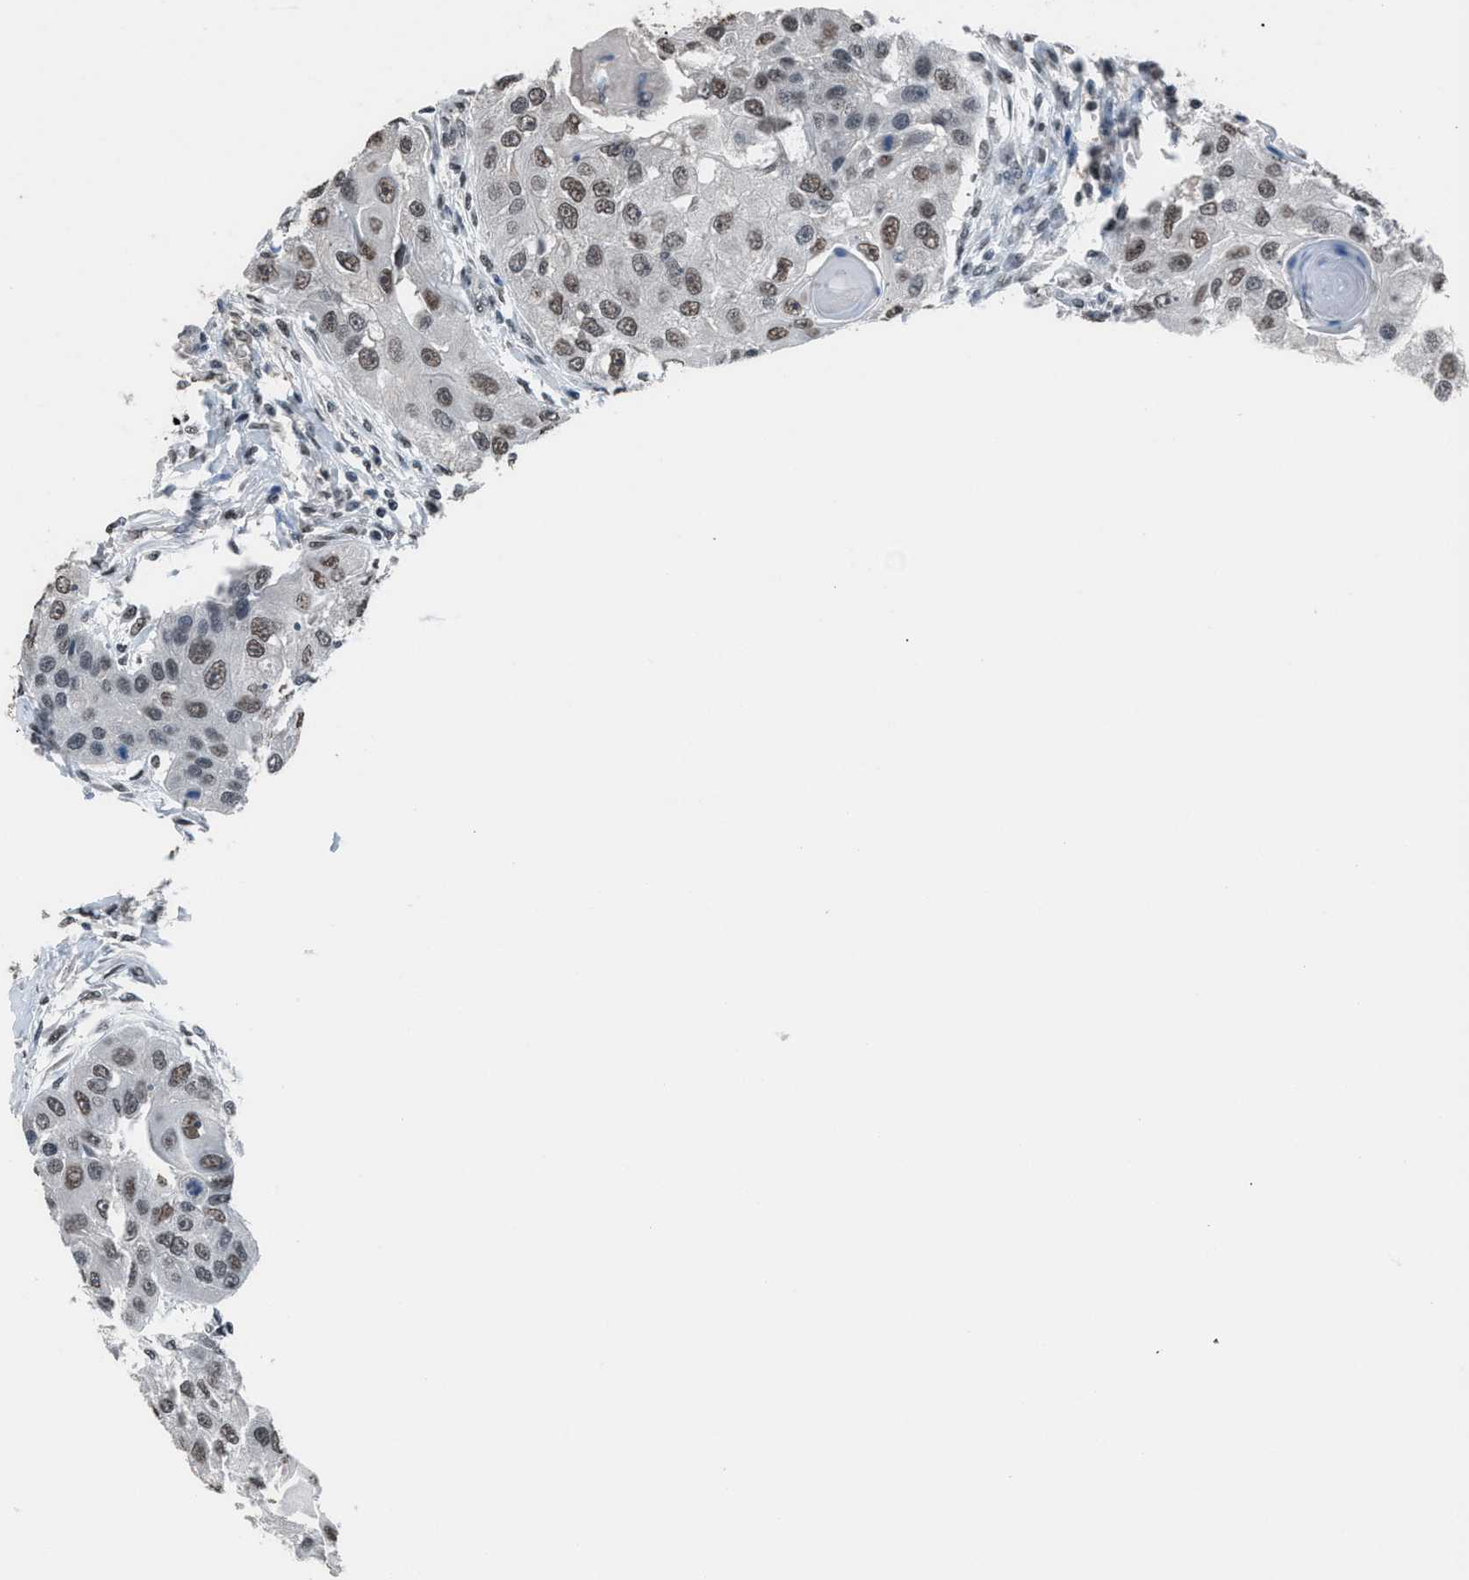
{"staining": {"intensity": "moderate", "quantity": ">75%", "location": "nuclear"}, "tissue": "head and neck cancer", "cell_type": "Tumor cells", "image_type": "cancer", "snomed": [{"axis": "morphology", "description": "Normal tissue, NOS"}, {"axis": "morphology", "description": "Squamous cell carcinoma, NOS"}, {"axis": "topography", "description": "Skeletal muscle"}, {"axis": "topography", "description": "Head-Neck"}], "caption": "Approximately >75% of tumor cells in human head and neck cancer (squamous cell carcinoma) display moderate nuclear protein positivity as visualized by brown immunohistochemical staining.", "gene": "ZNF276", "patient": {"sex": "male", "age": 51}}